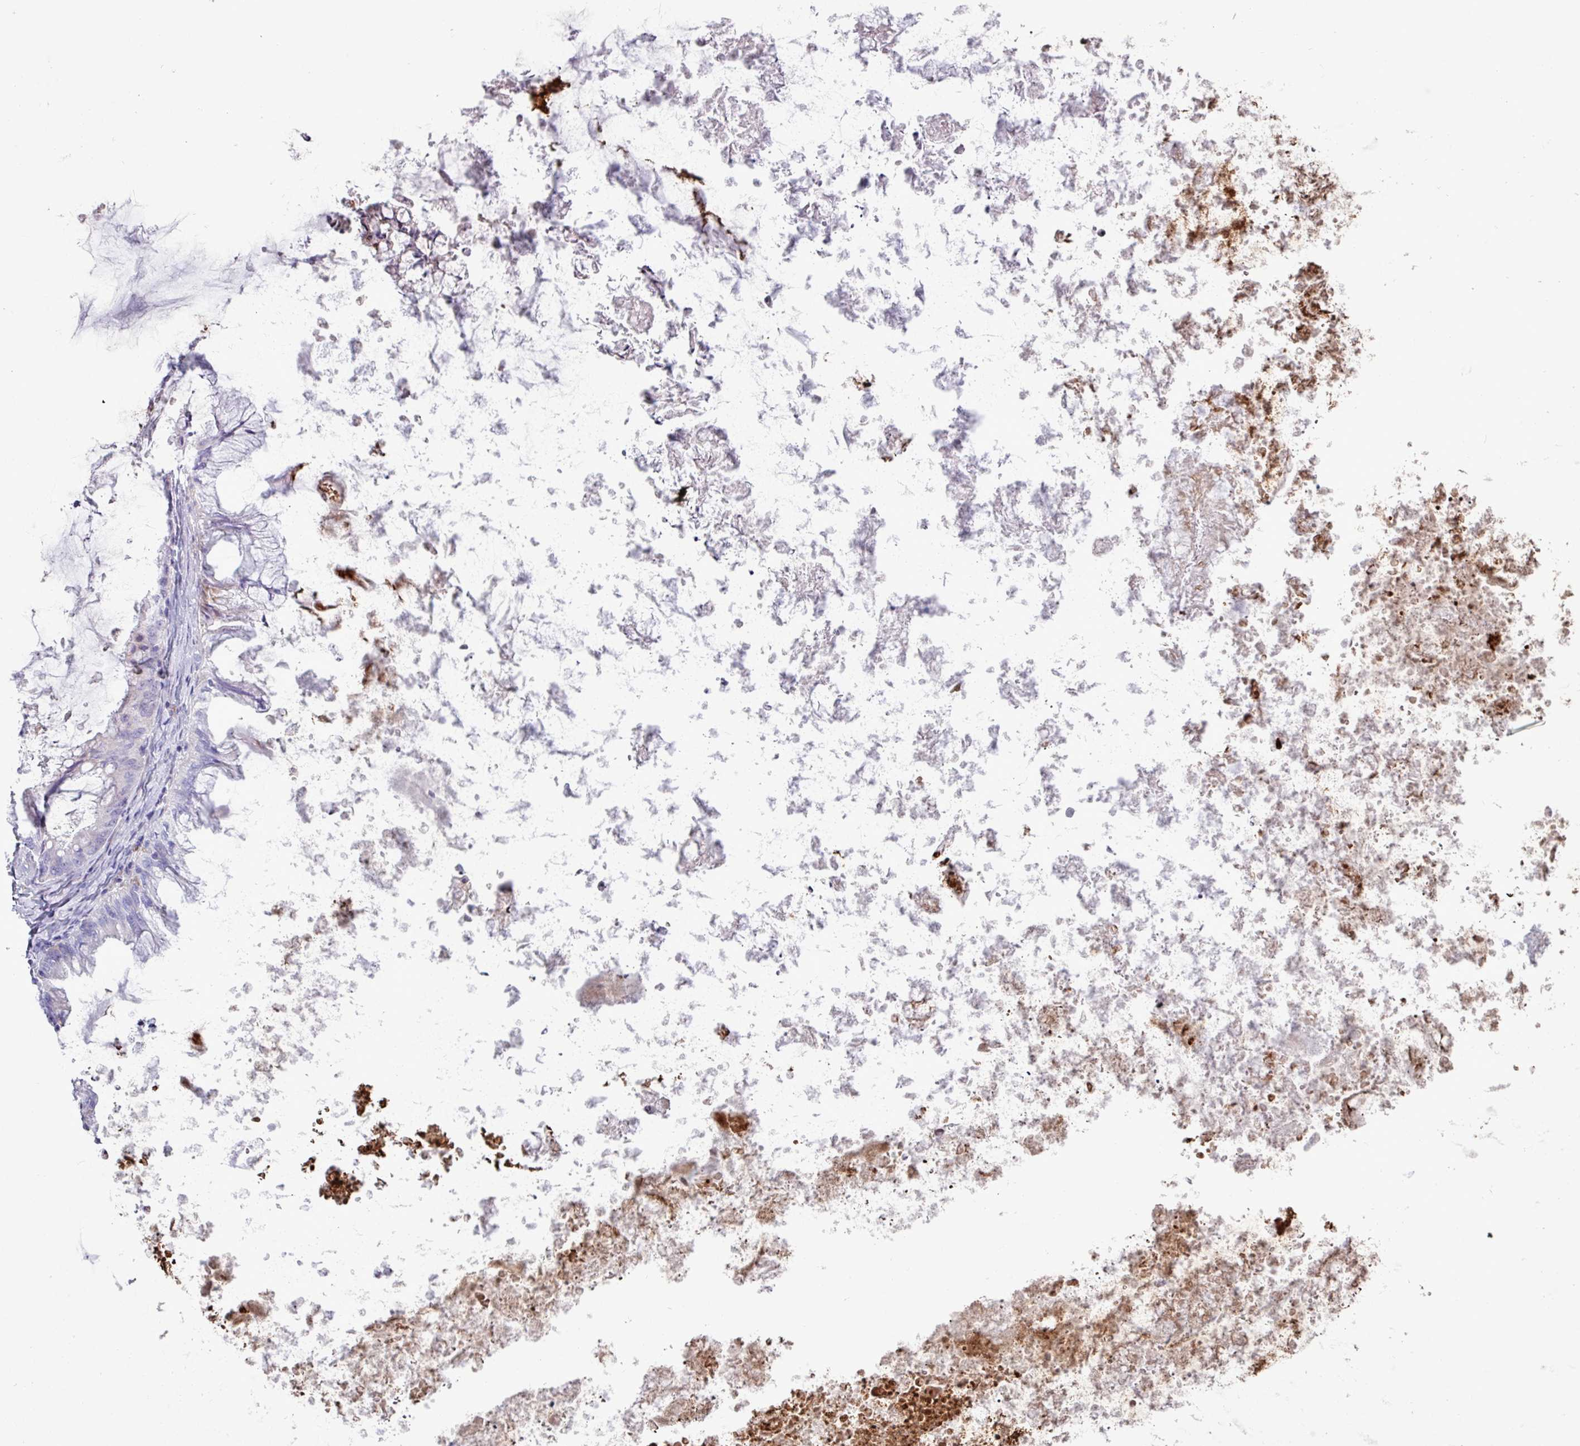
{"staining": {"intensity": "negative", "quantity": "none", "location": "none"}, "tissue": "ovarian cancer", "cell_type": "Tumor cells", "image_type": "cancer", "snomed": [{"axis": "morphology", "description": "Cystadenocarcinoma, mucinous, NOS"}, {"axis": "topography", "description": "Ovary"}], "caption": "Tumor cells show no significant staining in ovarian mucinous cystadenocarcinoma. (Immunohistochemistry (ihc), brightfield microscopy, high magnification).", "gene": "PPP1R35", "patient": {"sex": "female", "age": 35}}